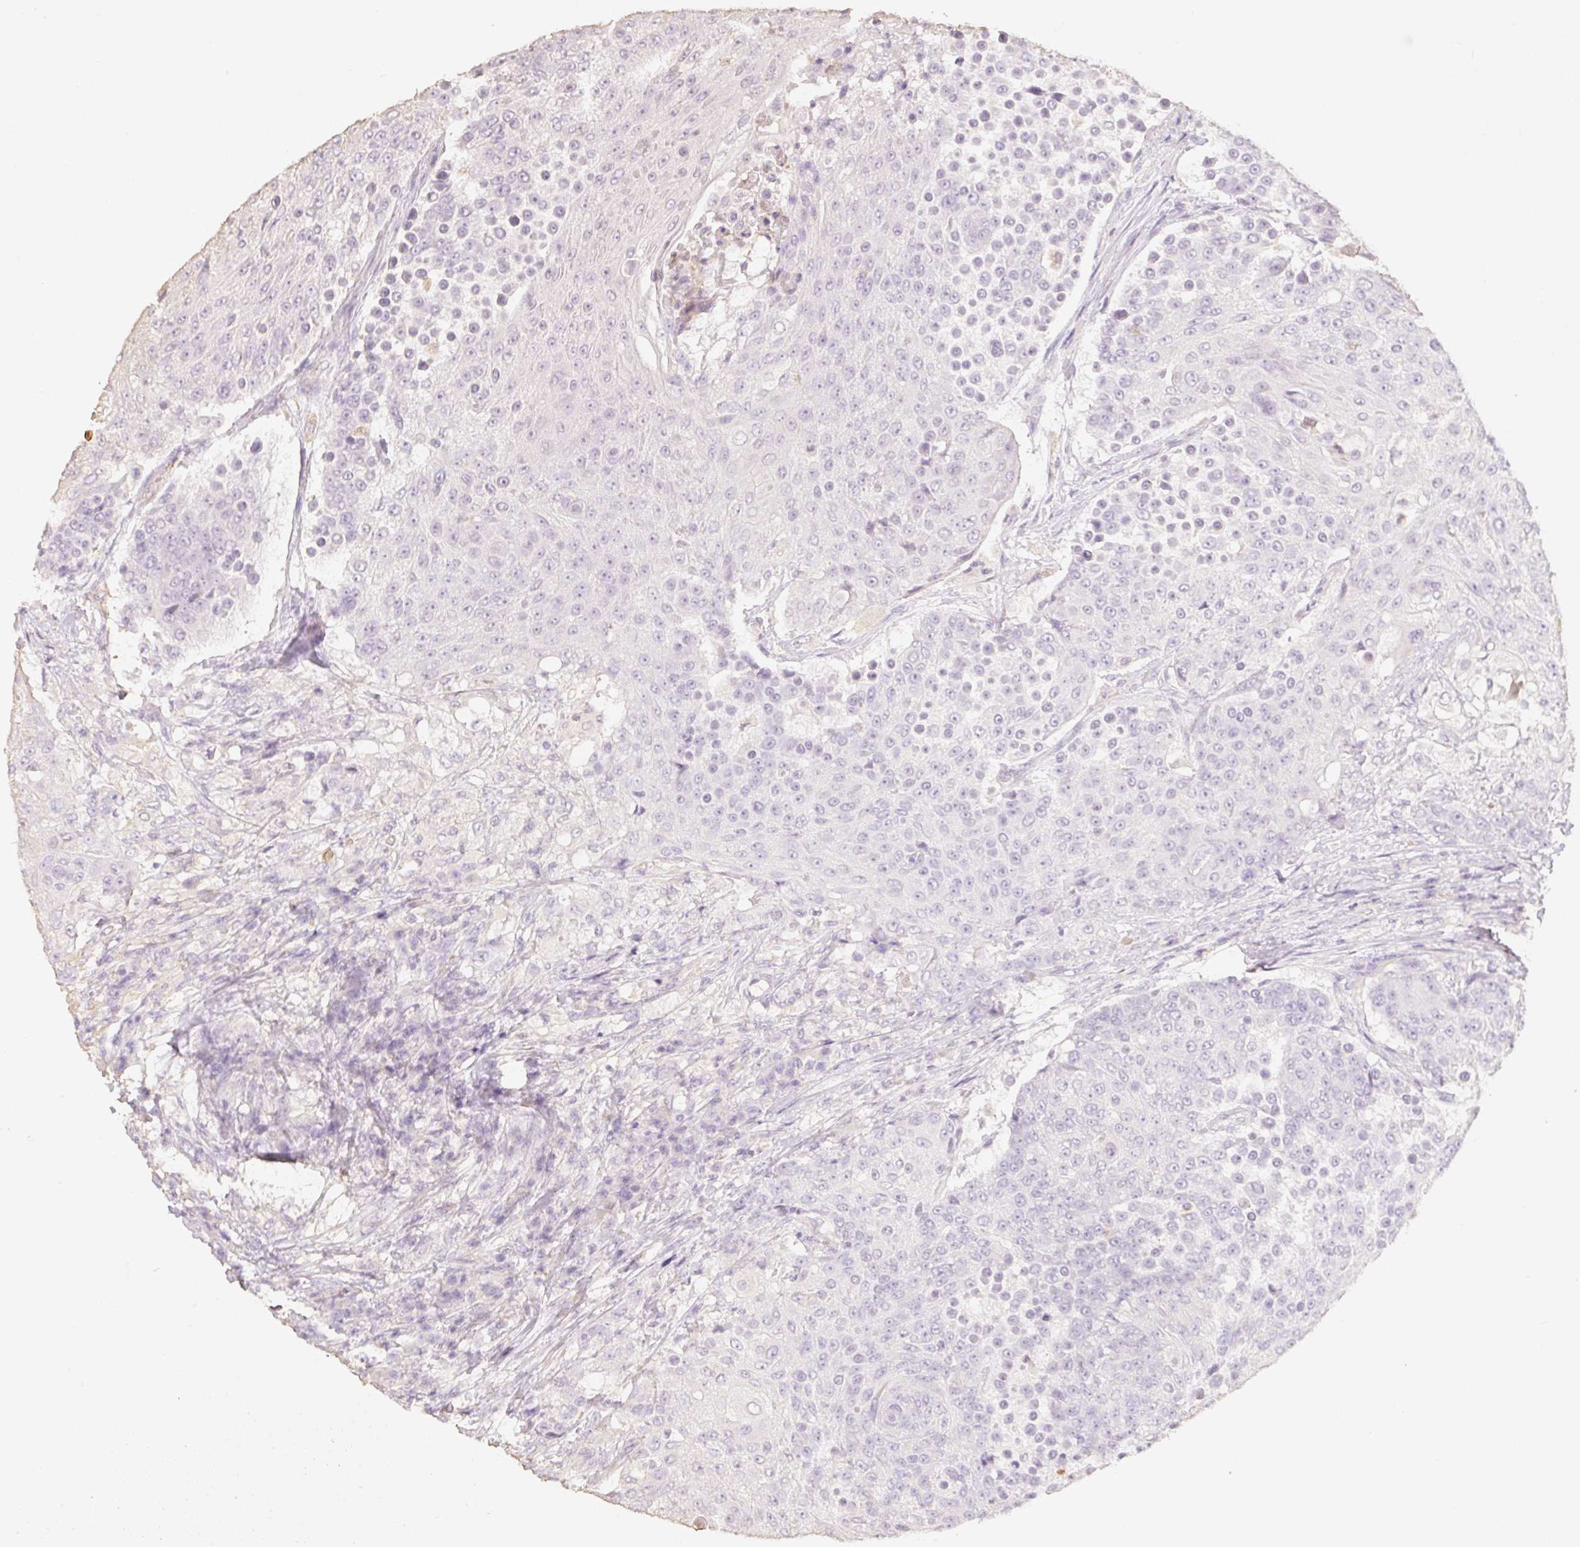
{"staining": {"intensity": "negative", "quantity": "none", "location": "none"}, "tissue": "urothelial cancer", "cell_type": "Tumor cells", "image_type": "cancer", "snomed": [{"axis": "morphology", "description": "Urothelial carcinoma, High grade"}, {"axis": "topography", "description": "Urinary bladder"}], "caption": "DAB (3,3'-diaminobenzidine) immunohistochemical staining of human urothelial cancer demonstrates no significant staining in tumor cells. The staining is performed using DAB brown chromogen with nuclei counter-stained in using hematoxylin.", "gene": "MBOAT7", "patient": {"sex": "female", "age": 63}}